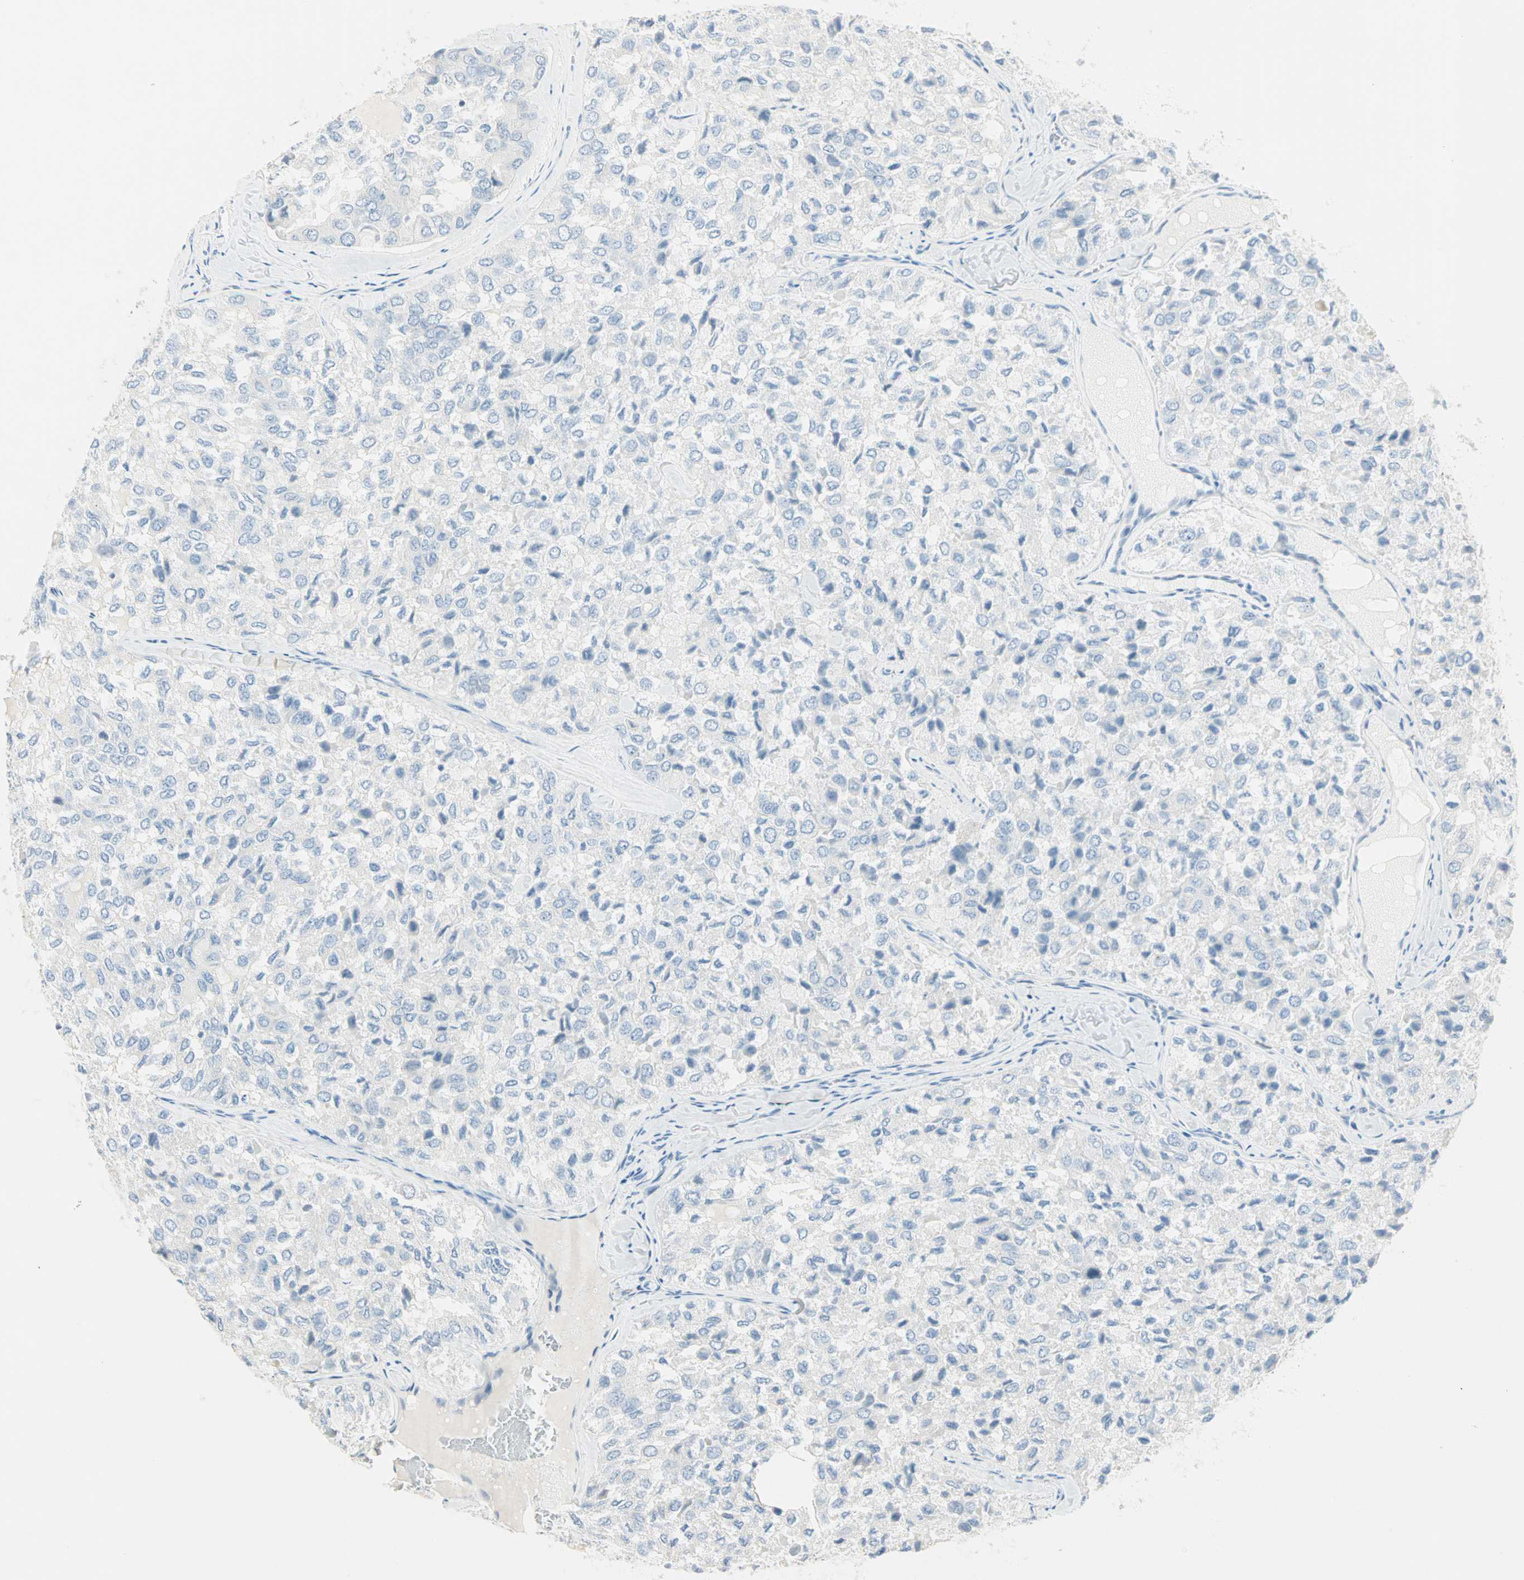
{"staining": {"intensity": "negative", "quantity": "none", "location": "none"}, "tissue": "thyroid cancer", "cell_type": "Tumor cells", "image_type": "cancer", "snomed": [{"axis": "morphology", "description": "Follicular adenoma carcinoma, NOS"}, {"axis": "topography", "description": "Thyroid gland"}], "caption": "IHC histopathology image of neoplastic tissue: thyroid follicular adenoma carcinoma stained with DAB reveals no significant protein expression in tumor cells.", "gene": "SULT1C2", "patient": {"sex": "male", "age": 75}}